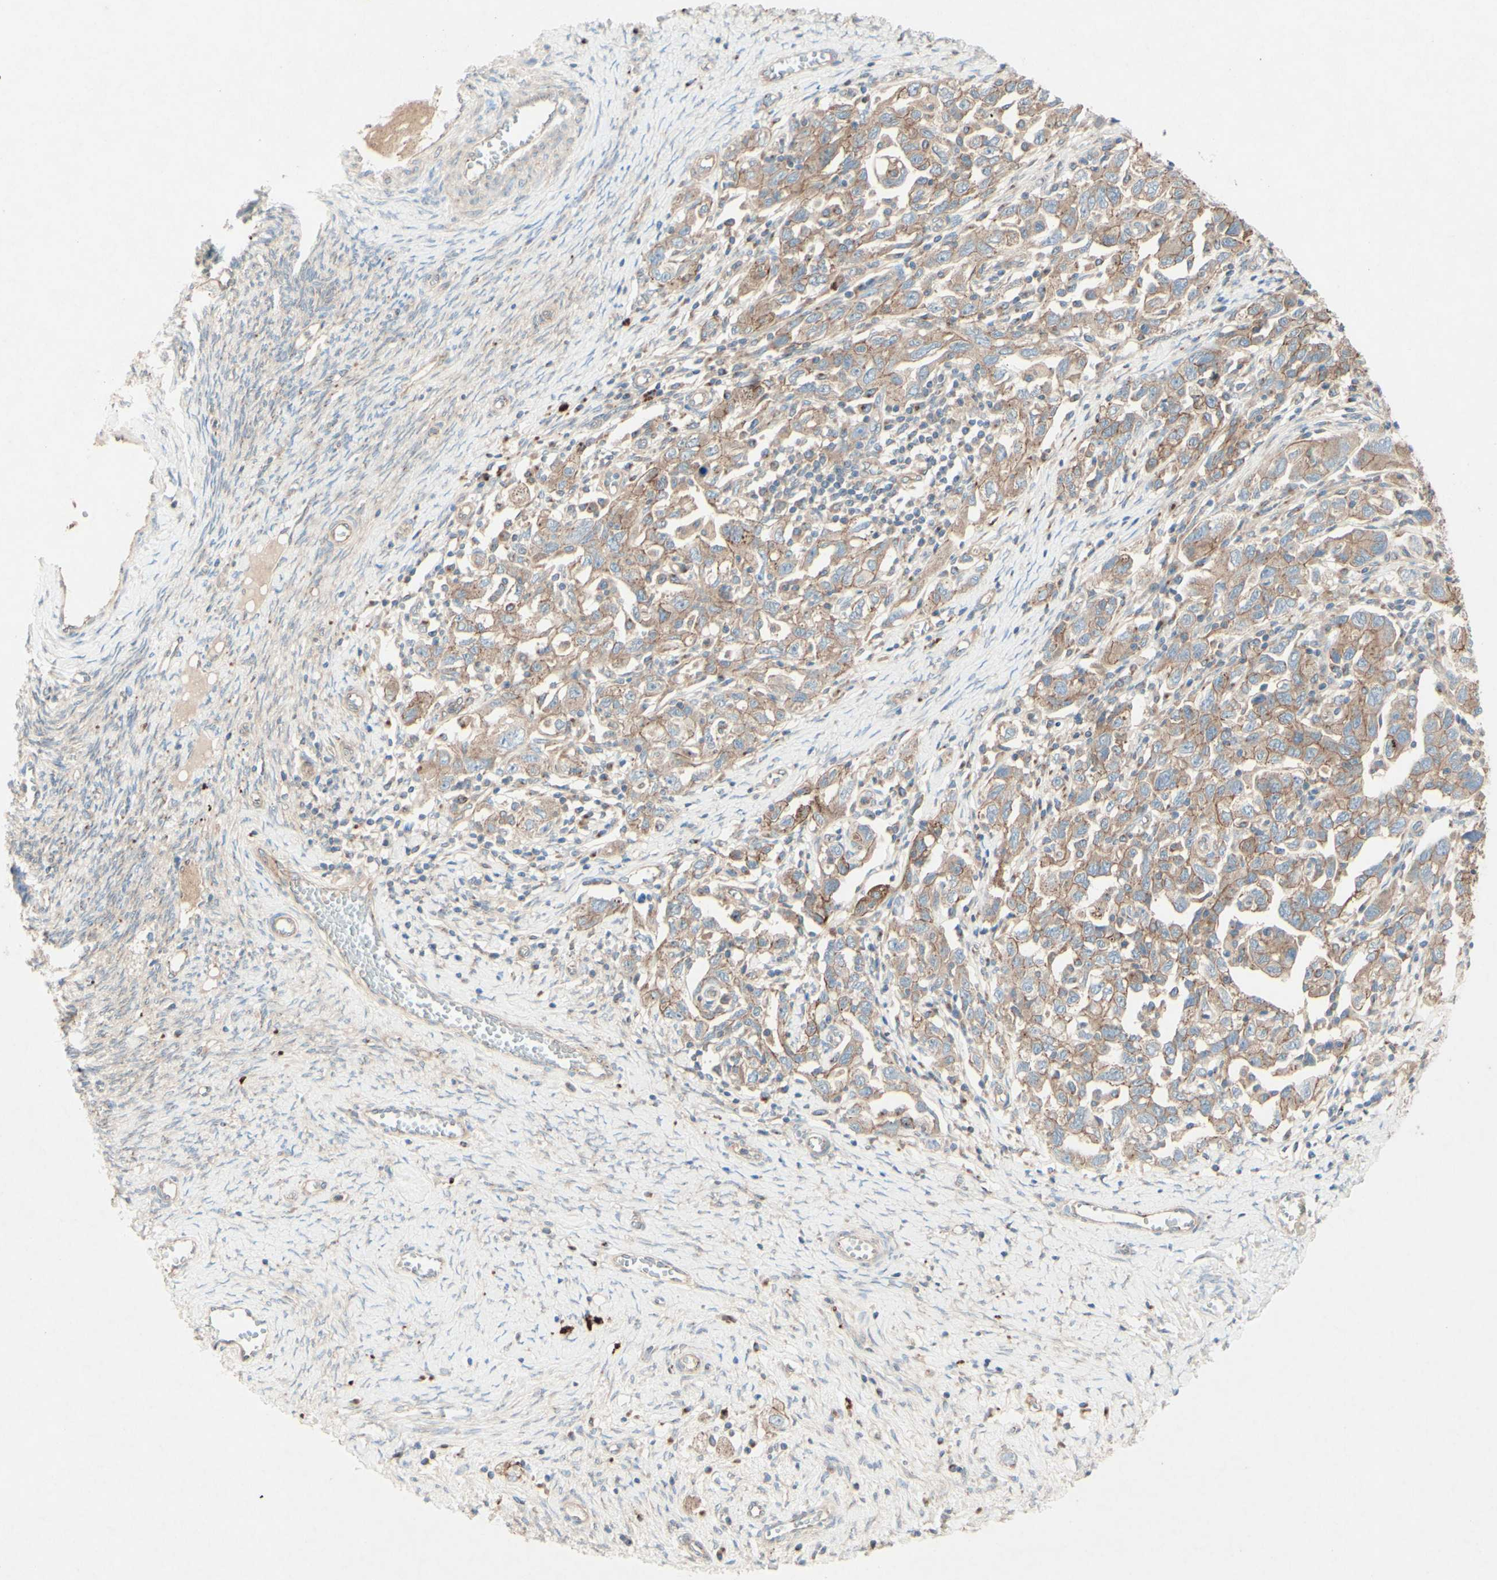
{"staining": {"intensity": "weak", "quantity": ">75%", "location": "cytoplasmic/membranous"}, "tissue": "ovarian cancer", "cell_type": "Tumor cells", "image_type": "cancer", "snomed": [{"axis": "morphology", "description": "Carcinoma, NOS"}, {"axis": "morphology", "description": "Cystadenocarcinoma, serous, NOS"}, {"axis": "topography", "description": "Ovary"}], "caption": "Immunohistochemistry (DAB (3,3'-diaminobenzidine)) staining of human ovarian cancer (serous cystadenocarcinoma) reveals weak cytoplasmic/membranous protein positivity in approximately >75% of tumor cells.", "gene": "MTM1", "patient": {"sex": "female", "age": 69}}